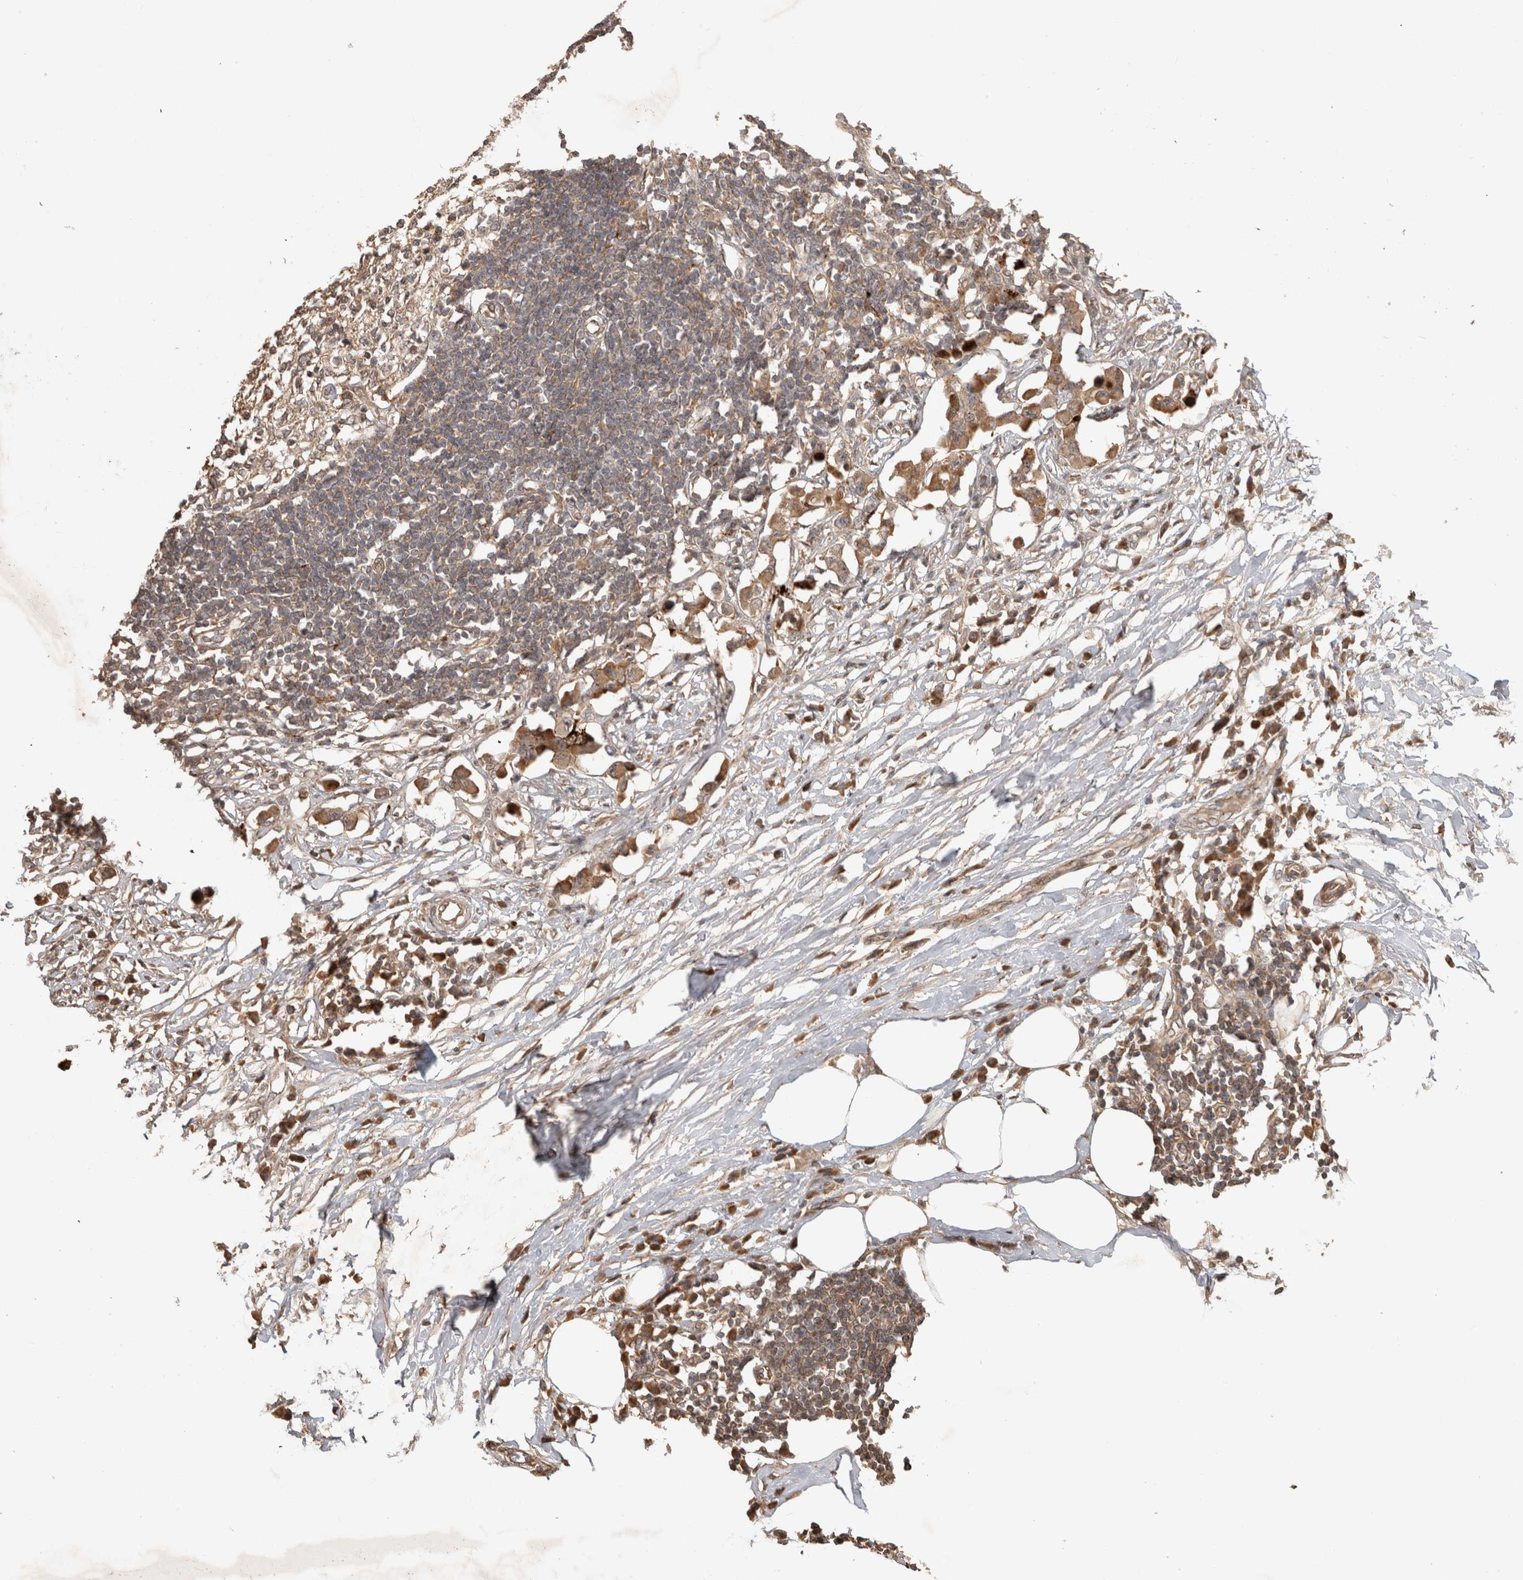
{"staining": {"intensity": "weak", "quantity": ">75%", "location": "cytoplasmic/membranous"}, "tissue": "lymph node", "cell_type": "Germinal center cells", "image_type": "normal", "snomed": [{"axis": "morphology", "description": "Normal tissue, NOS"}, {"axis": "morphology", "description": "Malignant melanoma, Metastatic site"}, {"axis": "topography", "description": "Lymph node"}], "caption": "The histopathology image reveals immunohistochemical staining of benign lymph node. There is weak cytoplasmic/membranous expression is appreciated in approximately >75% of germinal center cells.", "gene": "PITPNC1", "patient": {"sex": "male", "age": 41}}